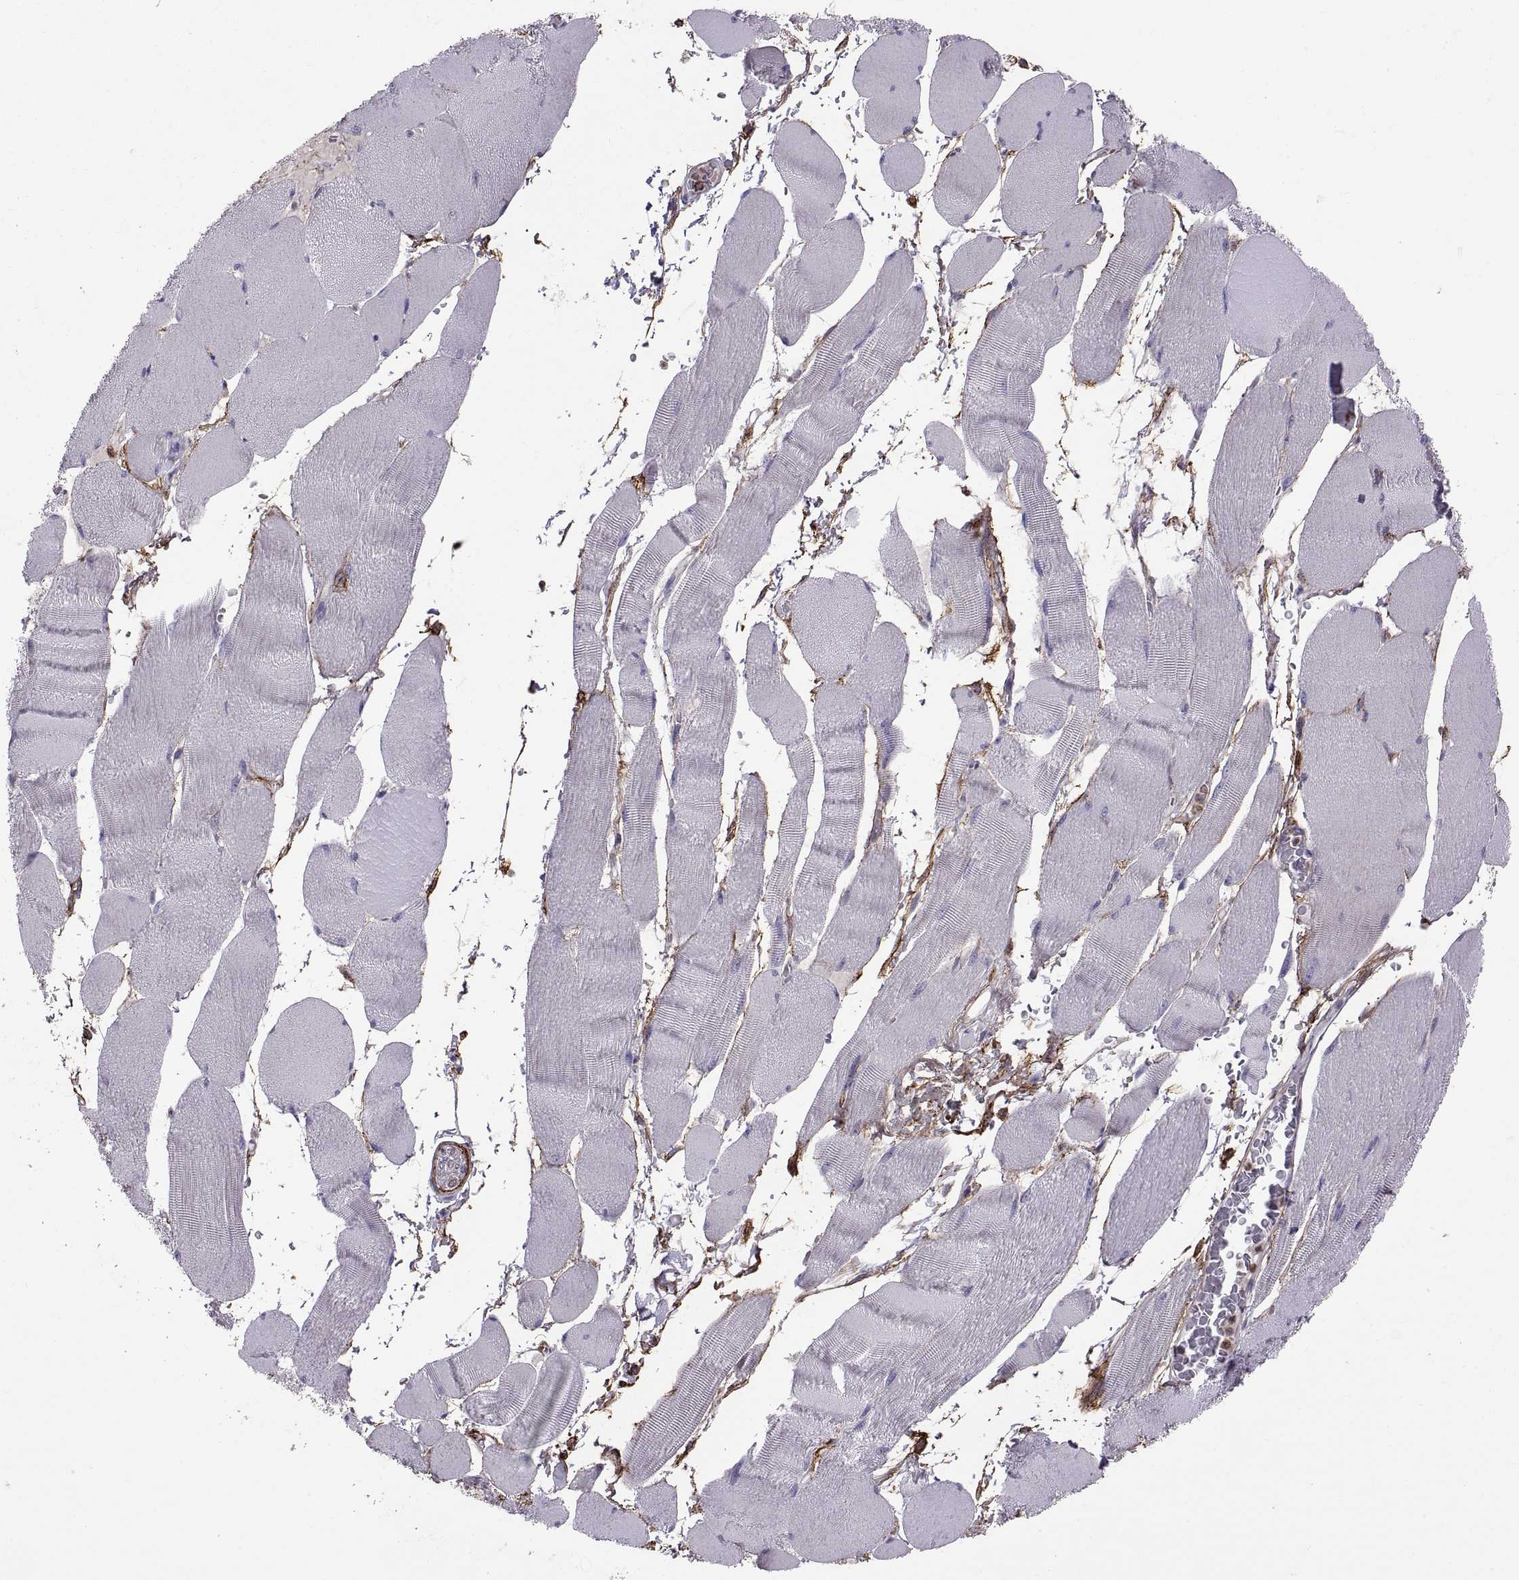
{"staining": {"intensity": "negative", "quantity": "none", "location": "none"}, "tissue": "skeletal muscle", "cell_type": "Myocytes", "image_type": "normal", "snomed": [{"axis": "morphology", "description": "Normal tissue, NOS"}, {"axis": "topography", "description": "Skeletal muscle"}], "caption": "This is an immunohistochemistry (IHC) micrograph of unremarkable skeletal muscle. There is no expression in myocytes.", "gene": "EMILIN2", "patient": {"sex": "male", "age": 56}}